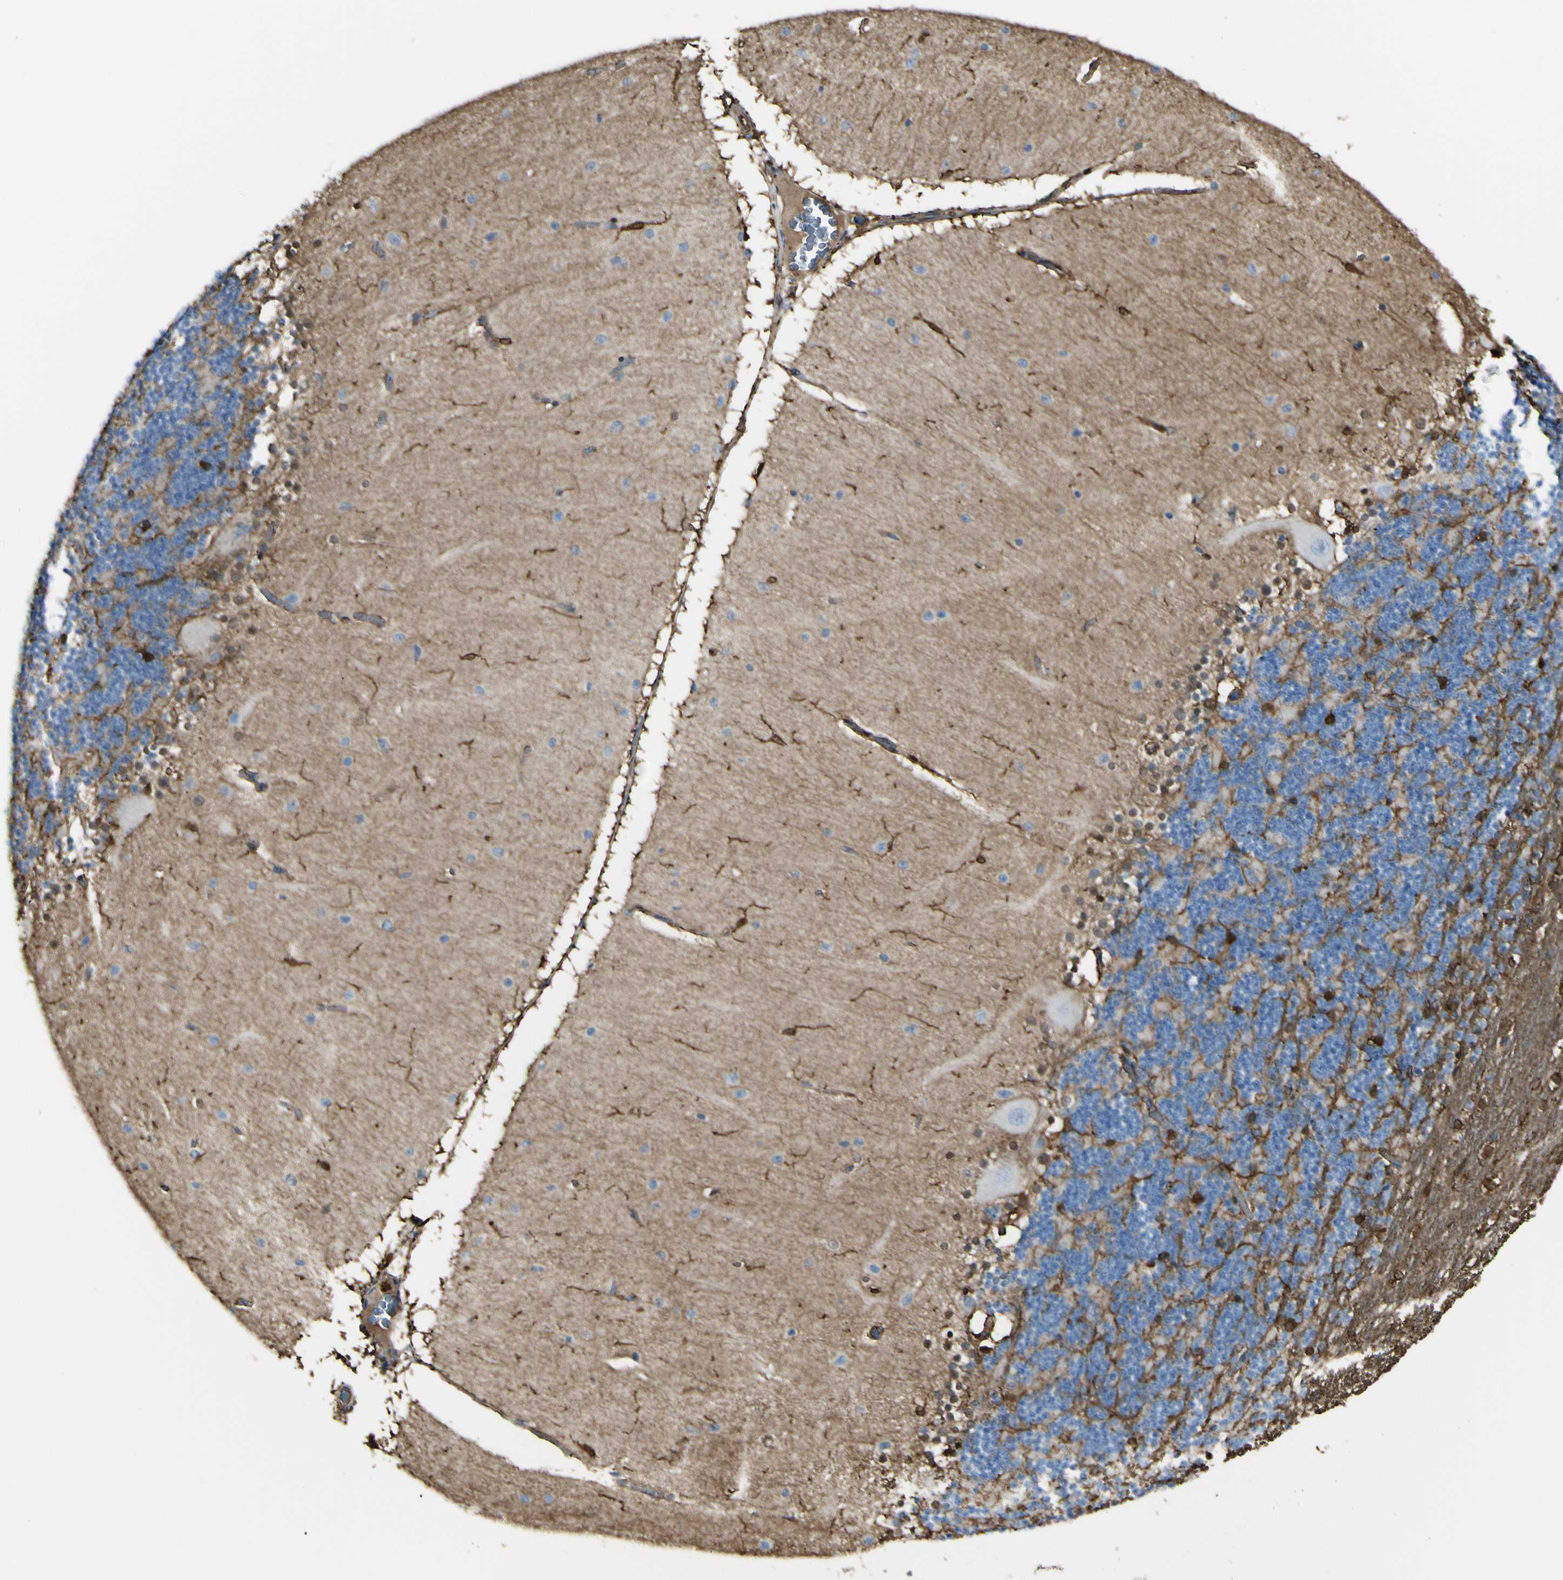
{"staining": {"intensity": "strong", "quantity": "<25%", "location": "cytoplasmic/membranous,nuclear"}, "tissue": "cerebellum", "cell_type": "Cells in granular layer", "image_type": "normal", "snomed": [{"axis": "morphology", "description": "Normal tissue, NOS"}, {"axis": "topography", "description": "Cerebellum"}], "caption": "Cerebellum stained with immunohistochemistry (IHC) exhibits strong cytoplasmic/membranous,nuclear positivity in approximately <25% of cells in granular layer.", "gene": "GSN", "patient": {"sex": "female", "age": 54}}